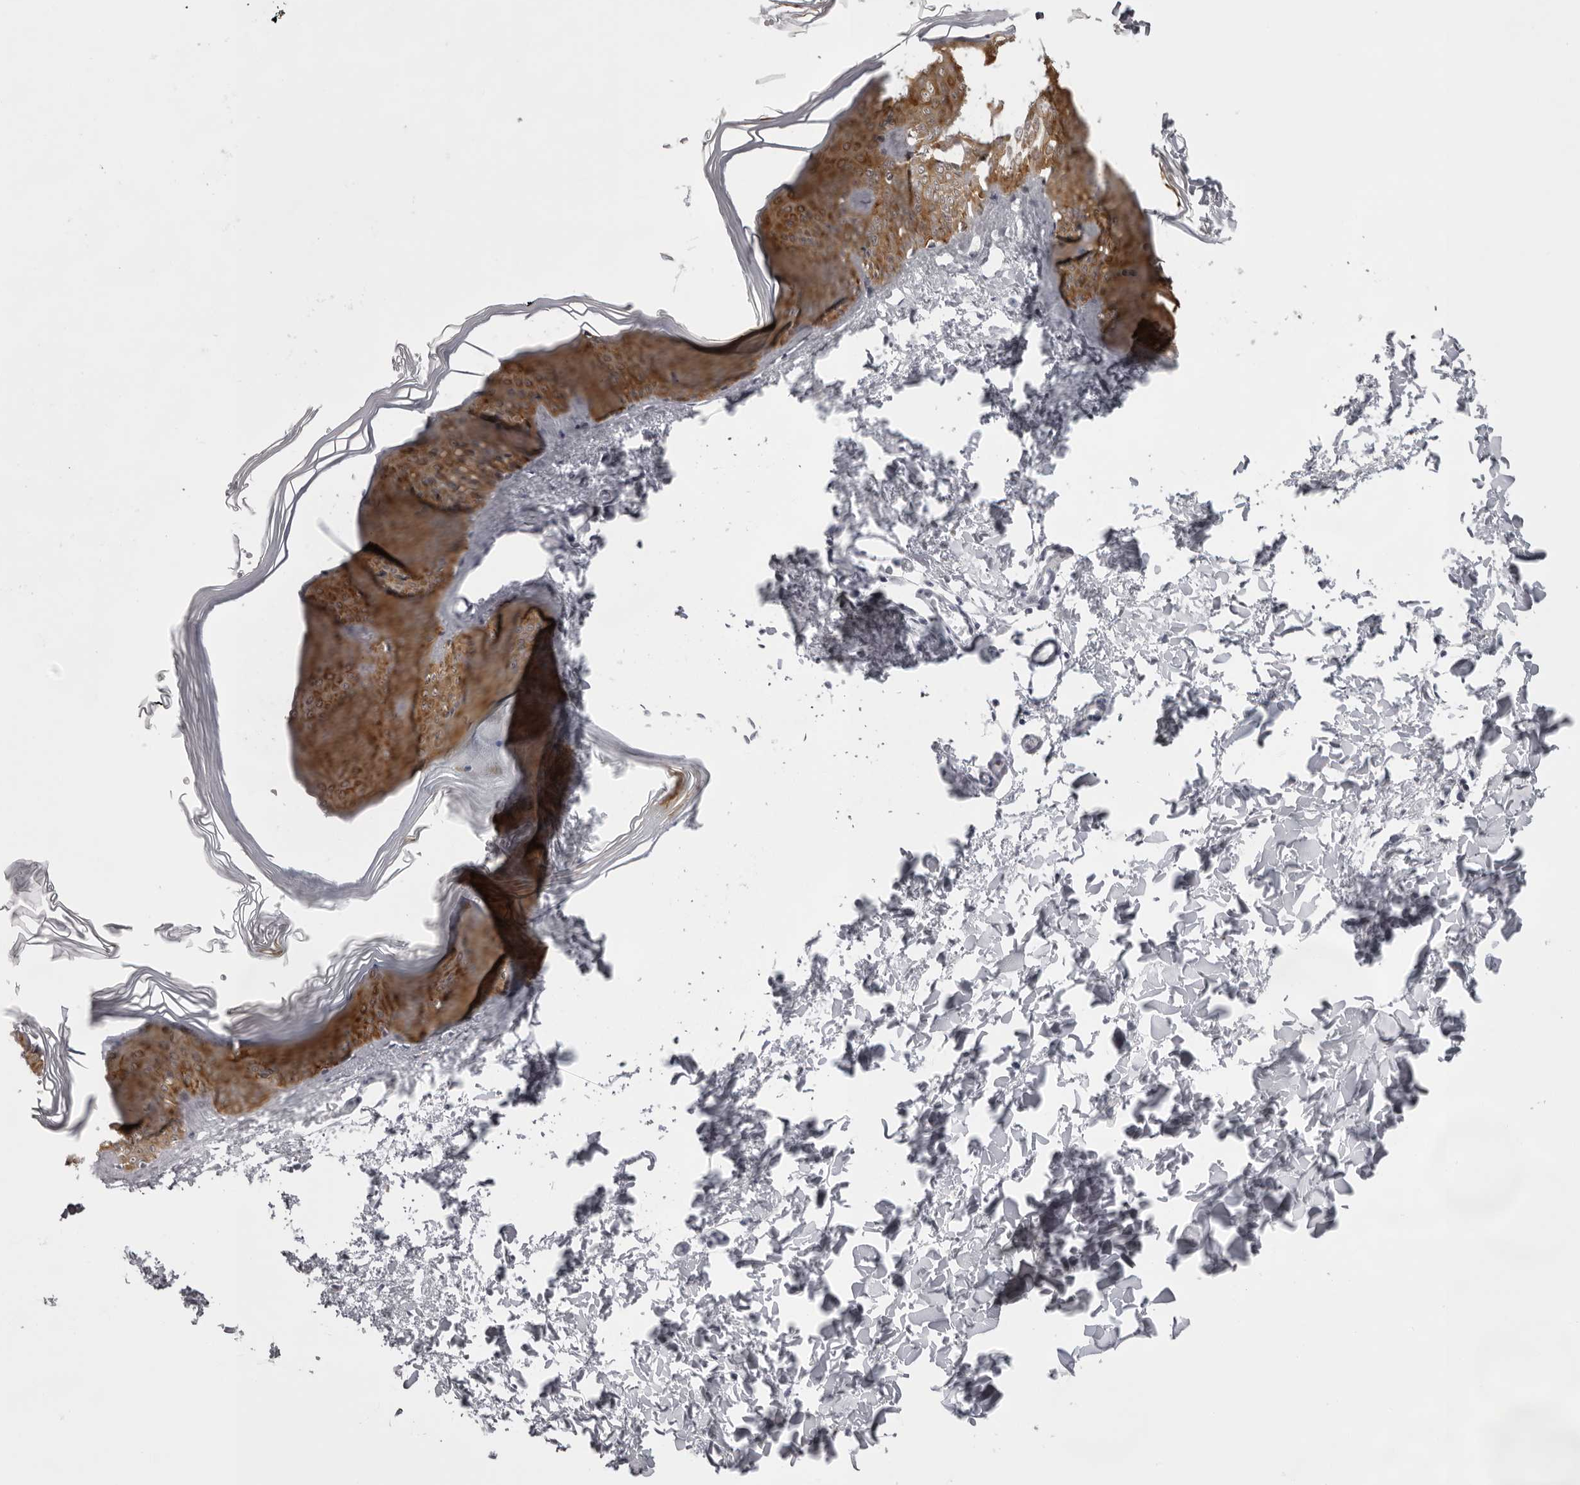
{"staining": {"intensity": "negative", "quantity": "none", "location": "none"}, "tissue": "skin", "cell_type": "Fibroblasts", "image_type": "normal", "snomed": [{"axis": "morphology", "description": "Normal tissue, NOS"}, {"axis": "topography", "description": "Skin"}], "caption": "A high-resolution image shows immunohistochemistry staining of unremarkable skin, which demonstrates no significant positivity in fibroblasts.", "gene": "NUDT18", "patient": {"sex": "female", "age": 27}}